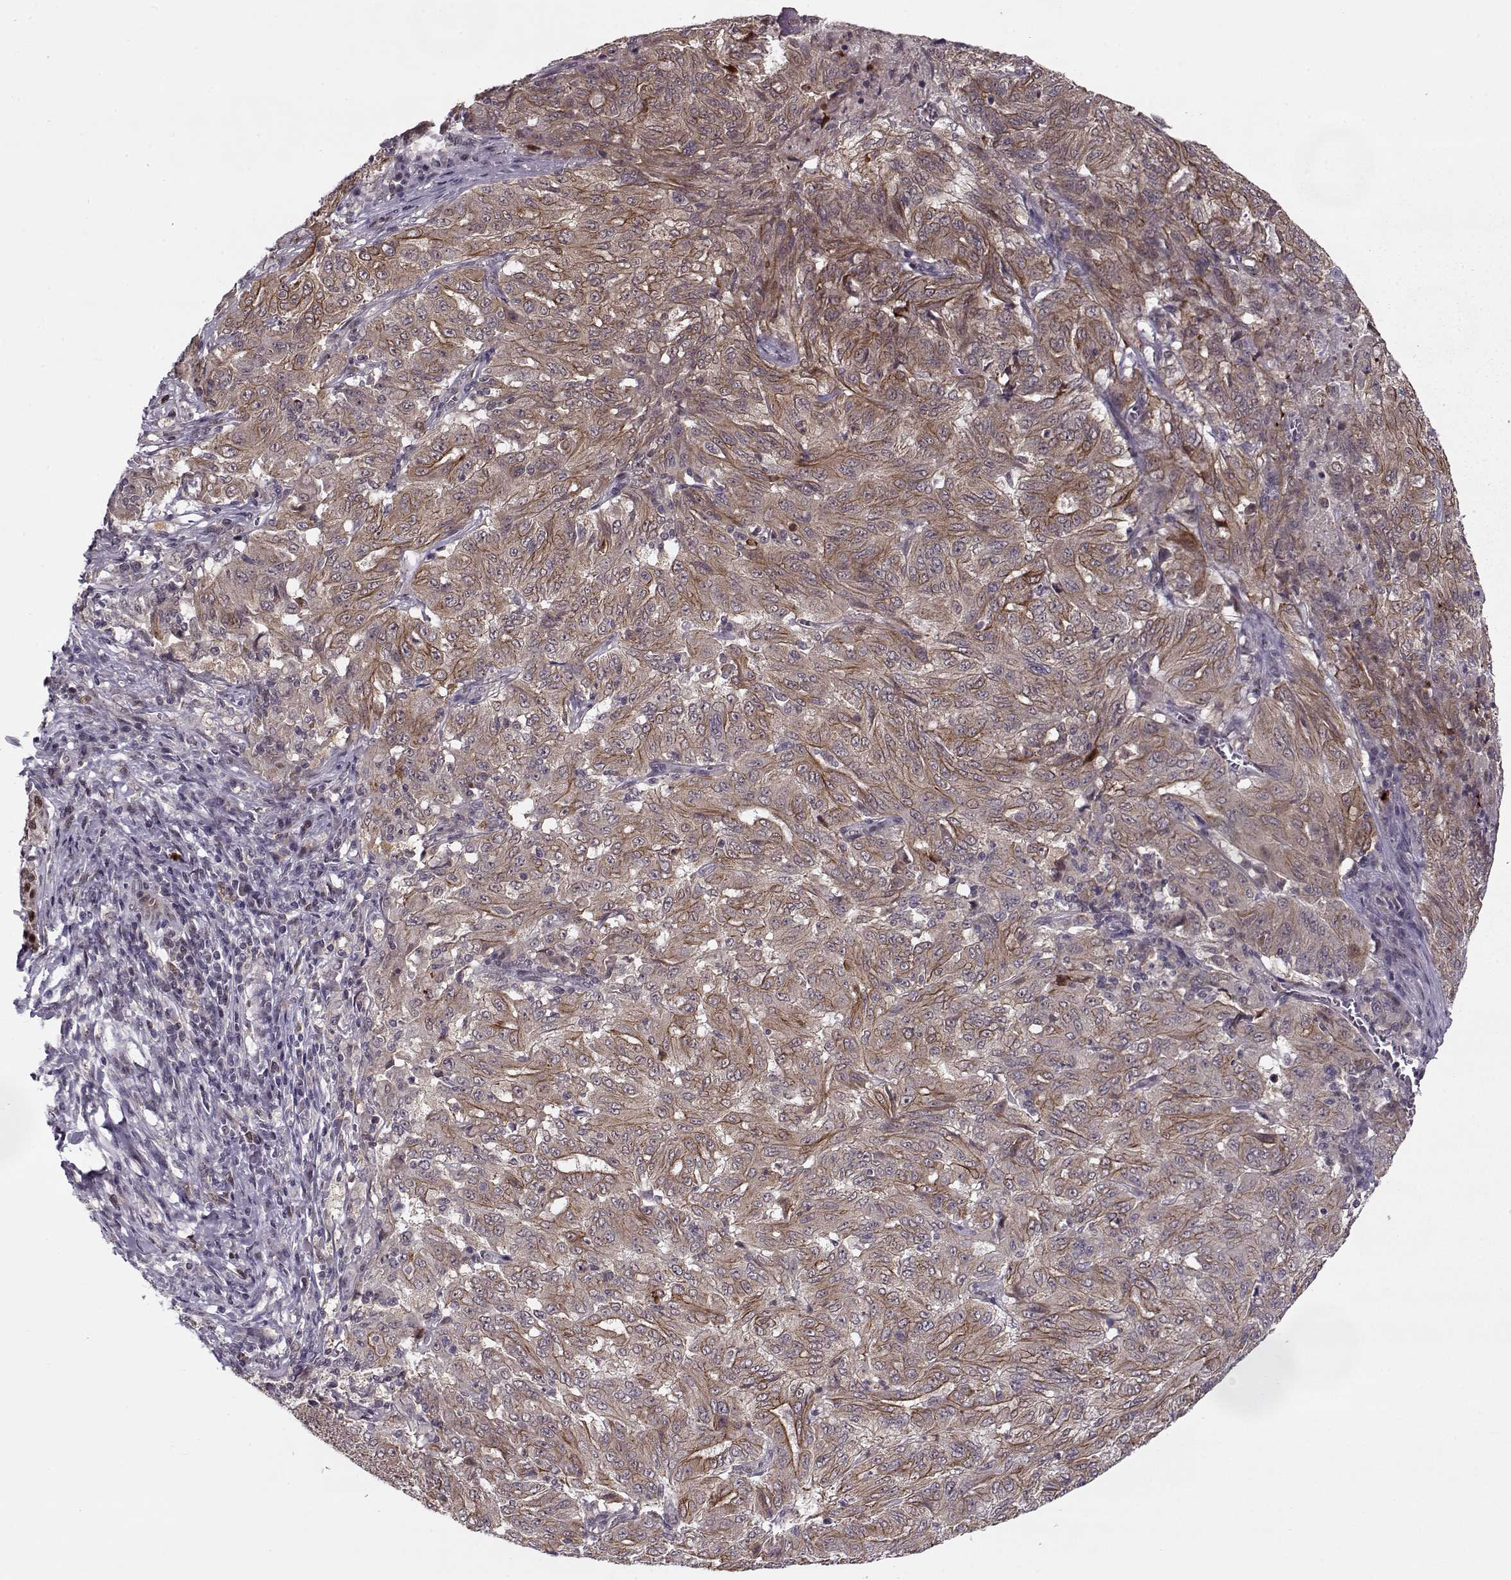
{"staining": {"intensity": "strong", "quantity": ">75%", "location": "cytoplasmic/membranous"}, "tissue": "pancreatic cancer", "cell_type": "Tumor cells", "image_type": "cancer", "snomed": [{"axis": "morphology", "description": "Adenocarcinoma, NOS"}, {"axis": "topography", "description": "Pancreas"}], "caption": "Pancreatic cancer (adenocarcinoma) tissue reveals strong cytoplasmic/membranous staining in about >75% of tumor cells, visualized by immunohistochemistry. (IHC, brightfield microscopy, high magnification).", "gene": "DENND4B", "patient": {"sex": "male", "age": 63}}